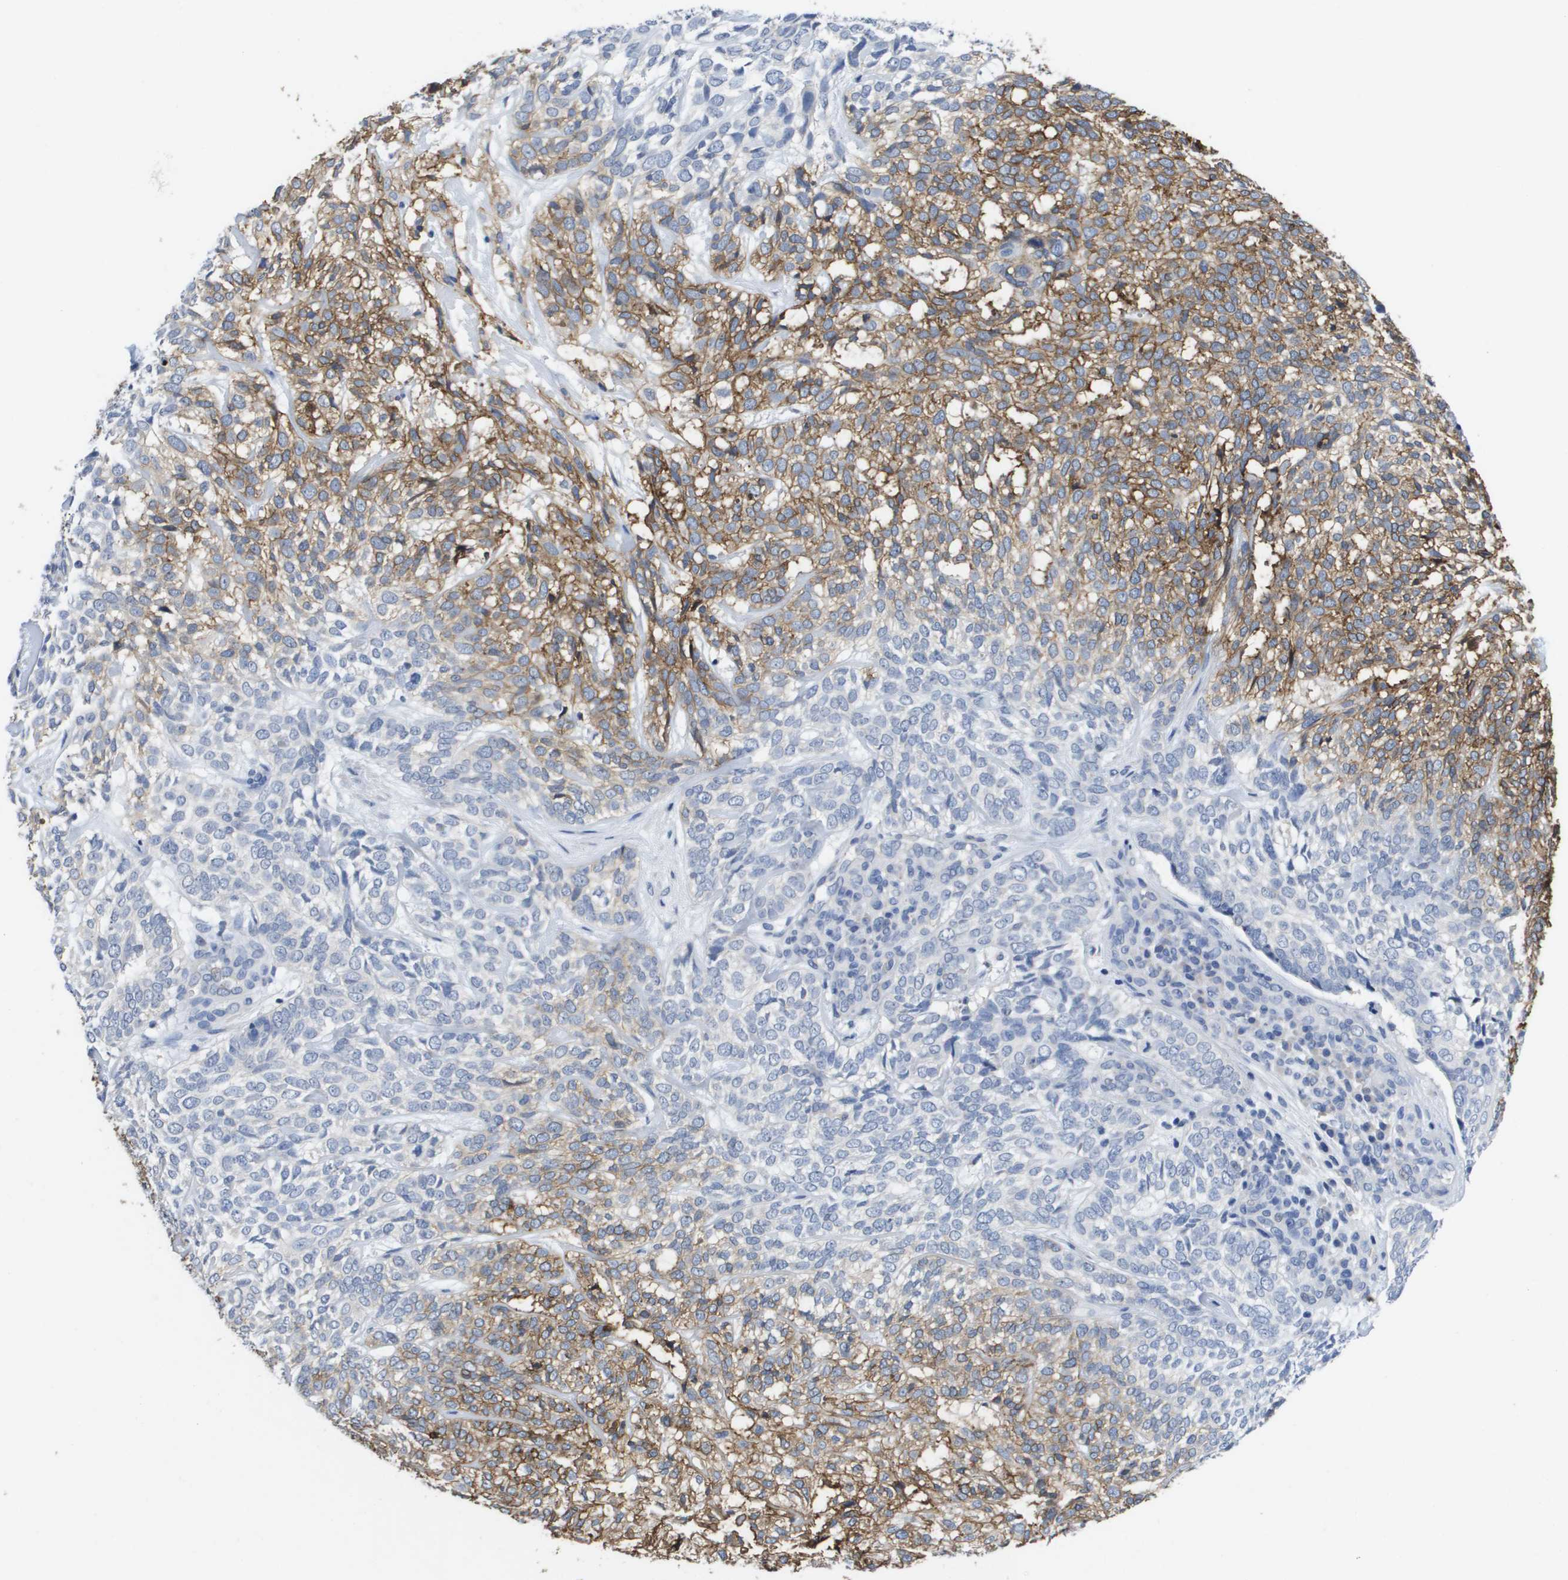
{"staining": {"intensity": "moderate", "quantity": "25%-75%", "location": "cytoplasmic/membranous"}, "tissue": "skin cancer", "cell_type": "Tumor cells", "image_type": "cancer", "snomed": [{"axis": "morphology", "description": "Basal cell carcinoma"}, {"axis": "topography", "description": "Skin"}], "caption": "Approximately 25%-75% of tumor cells in basal cell carcinoma (skin) show moderate cytoplasmic/membranous protein expression as visualized by brown immunohistochemical staining.", "gene": "CA9", "patient": {"sex": "male", "age": 72}}